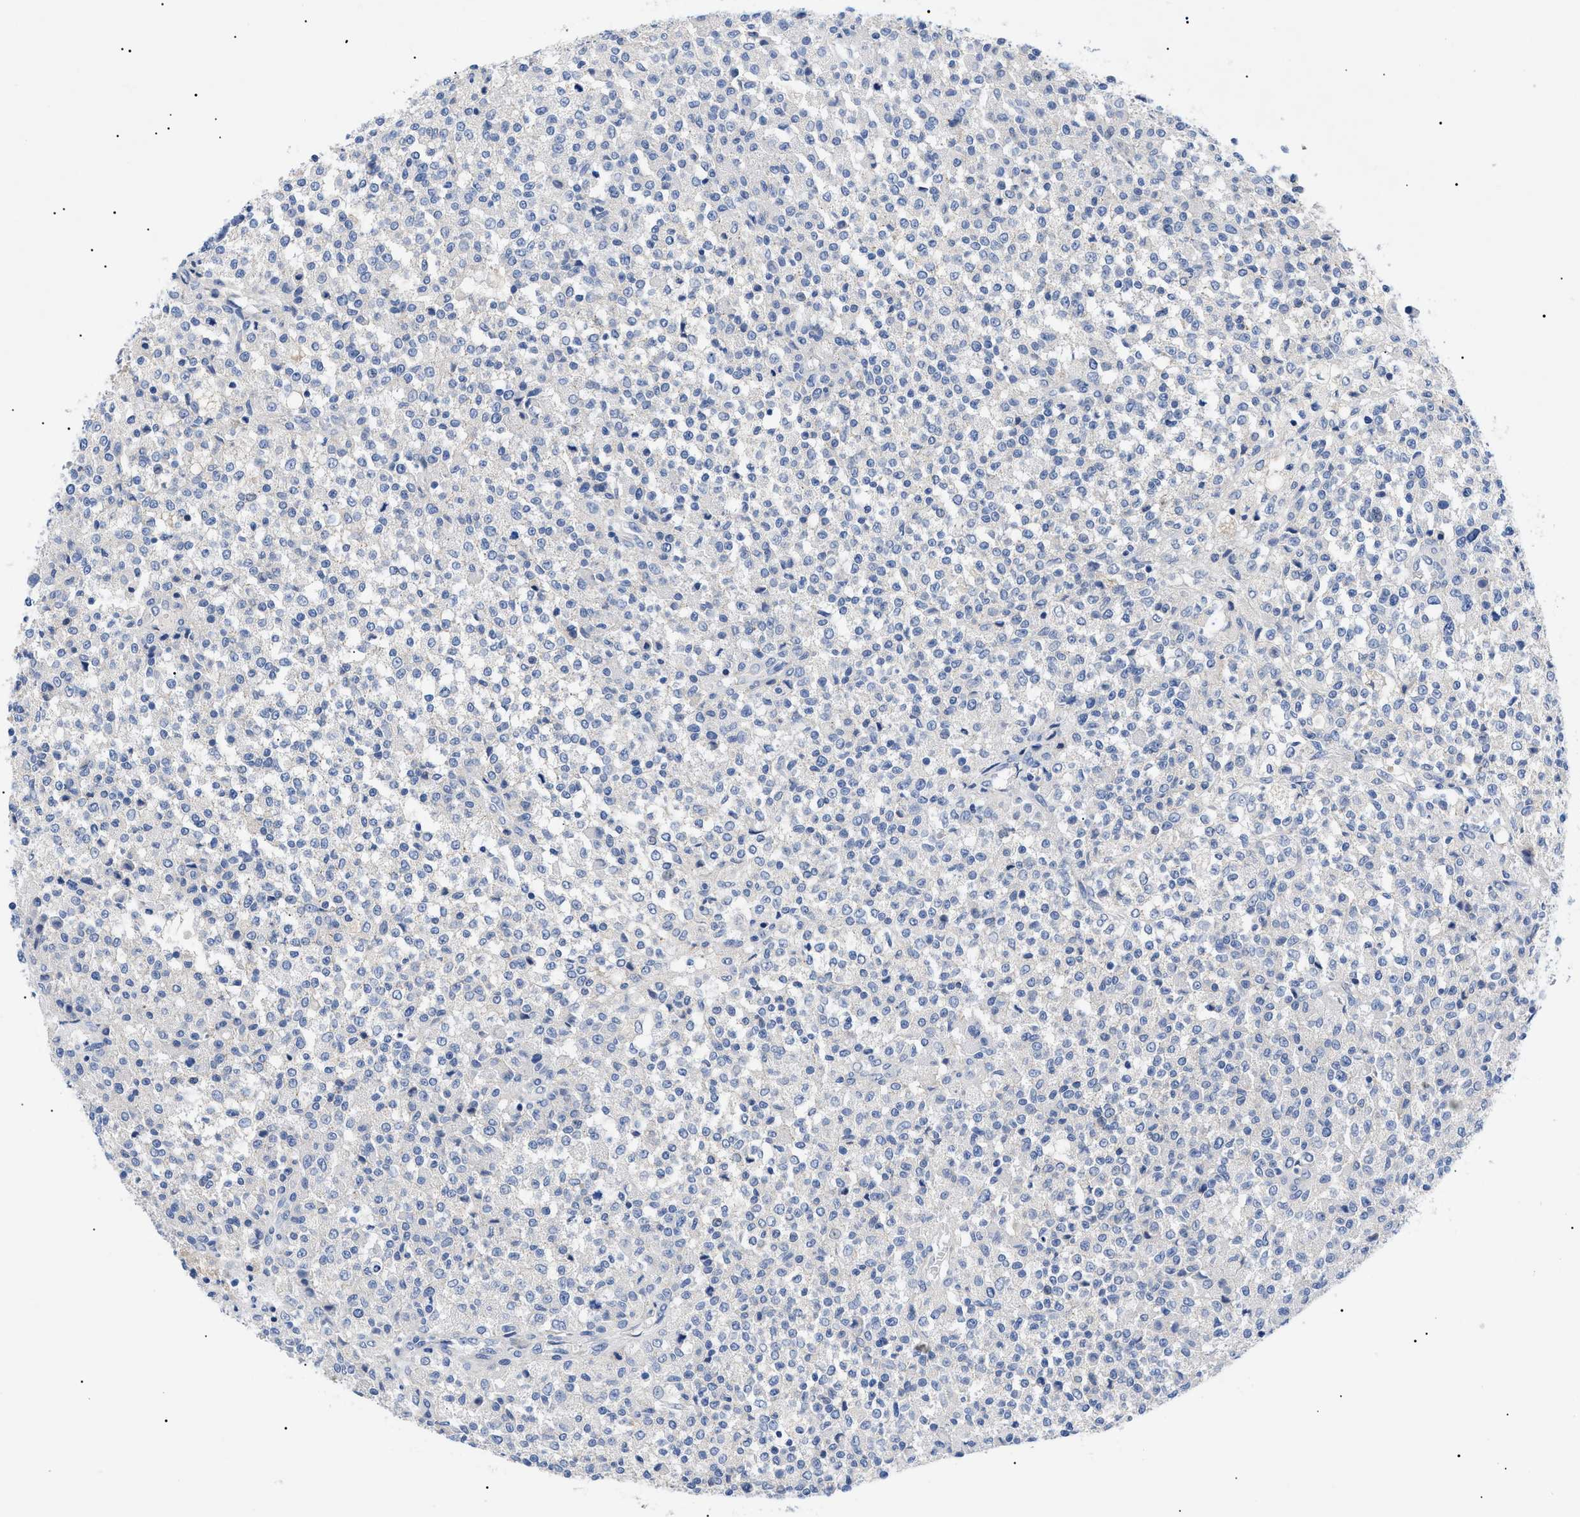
{"staining": {"intensity": "negative", "quantity": "none", "location": "none"}, "tissue": "testis cancer", "cell_type": "Tumor cells", "image_type": "cancer", "snomed": [{"axis": "morphology", "description": "Seminoma, NOS"}, {"axis": "topography", "description": "Testis"}], "caption": "Immunohistochemistry histopathology image of human testis cancer stained for a protein (brown), which reveals no expression in tumor cells. (IHC, brightfield microscopy, high magnification).", "gene": "ACKR1", "patient": {"sex": "male", "age": 59}}